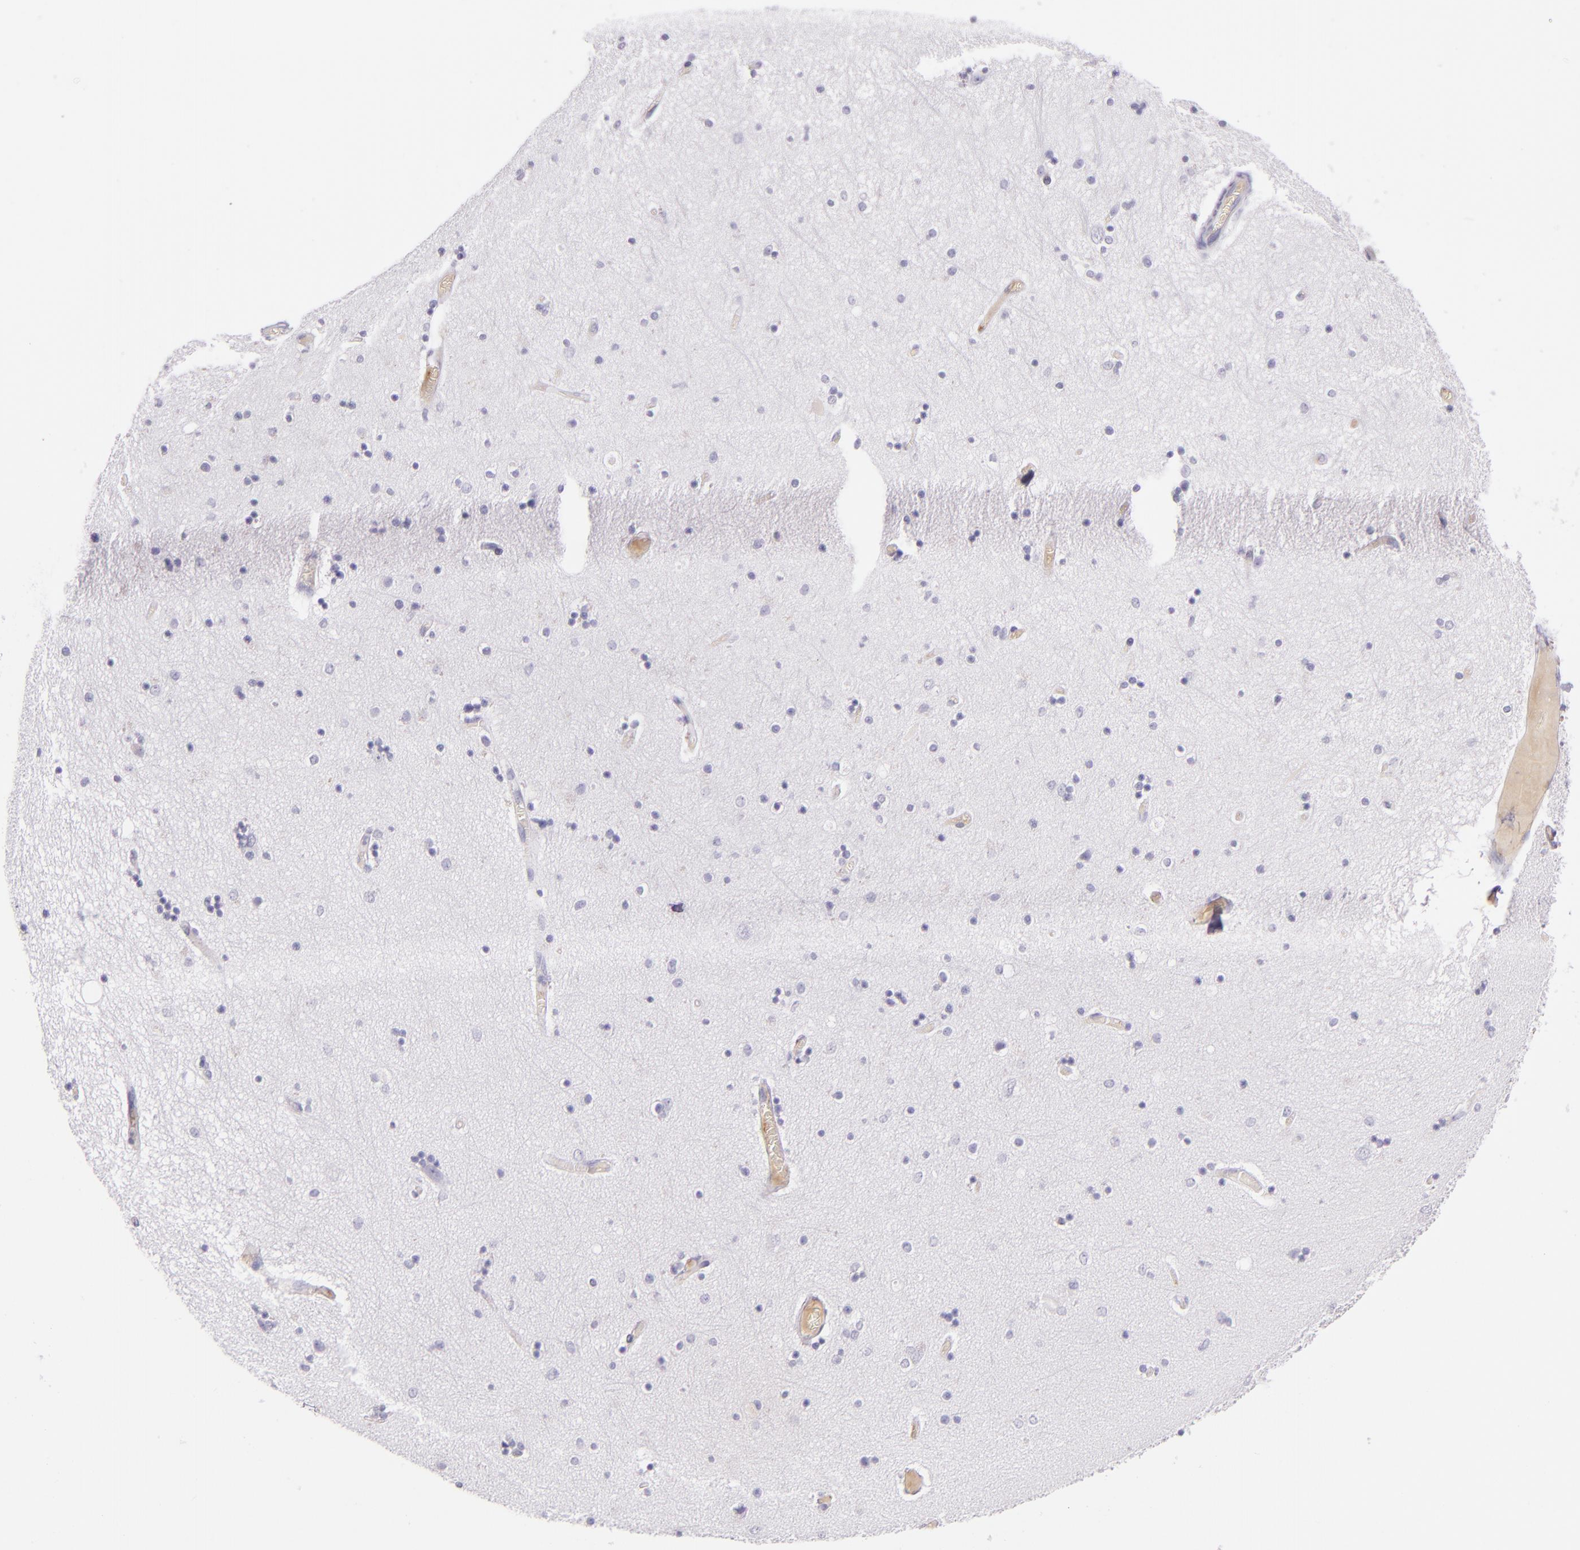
{"staining": {"intensity": "negative", "quantity": "none", "location": "none"}, "tissue": "hippocampus", "cell_type": "Glial cells", "image_type": "normal", "snomed": [{"axis": "morphology", "description": "Normal tissue, NOS"}, {"axis": "topography", "description": "Hippocampus"}], "caption": "High power microscopy histopathology image of an immunohistochemistry (IHC) histopathology image of normal hippocampus, revealing no significant positivity in glial cells. (DAB IHC visualized using brightfield microscopy, high magnification).", "gene": "ICAM1", "patient": {"sex": "female", "age": 54}}